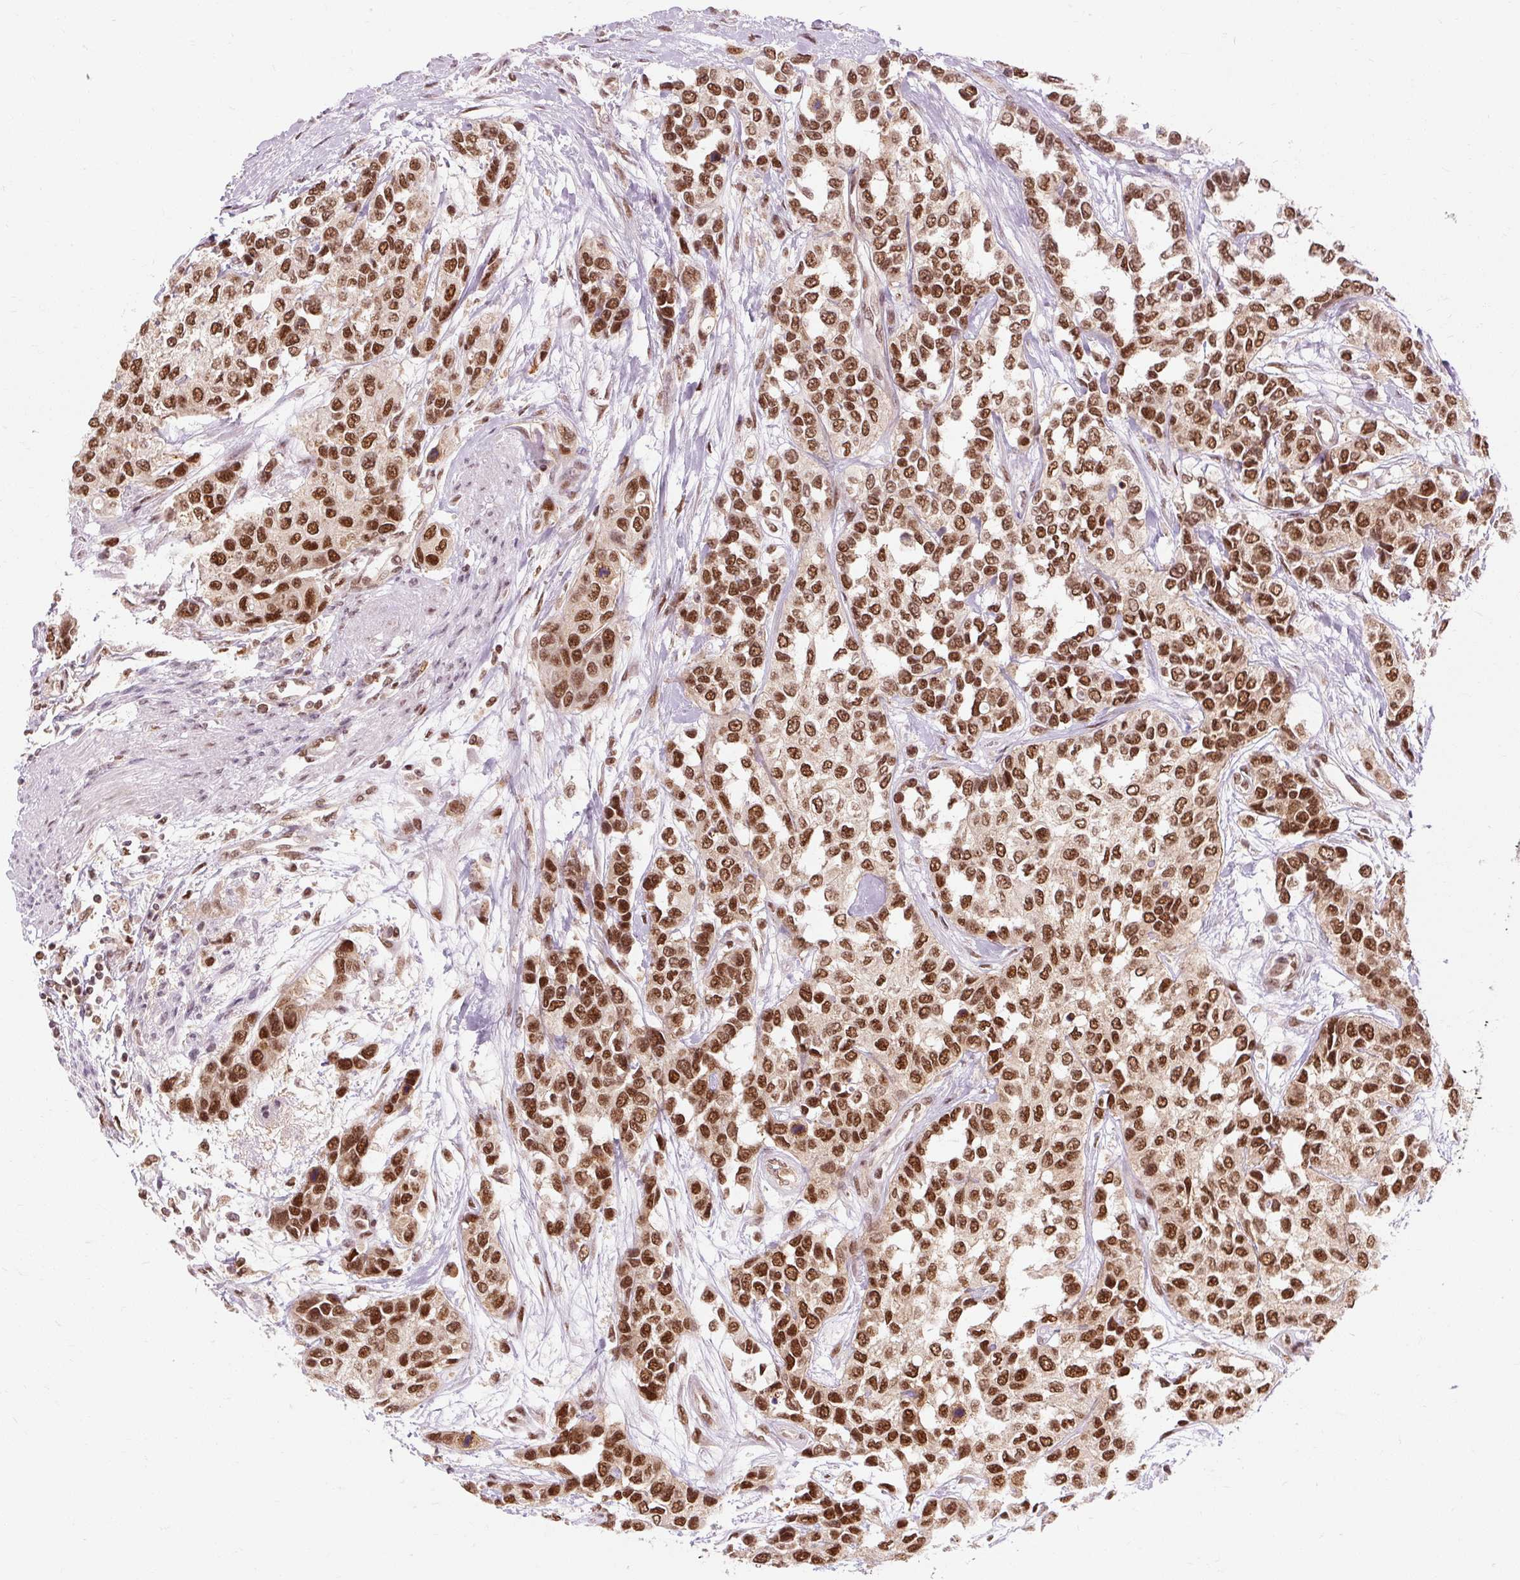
{"staining": {"intensity": "strong", "quantity": ">75%", "location": "nuclear"}, "tissue": "urothelial cancer", "cell_type": "Tumor cells", "image_type": "cancer", "snomed": [{"axis": "morphology", "description": "Normal tissue, NOS"}, {"axis": "morphology", "description": "Urothelial carcinoma, High grade"}, {"axis": "topography", "description": "Vascular tissue"}, {"axis": "topography", "description": "Urinary bladder"}], "caption": "Urothelial cancer stained with a brown dye shows strong nuclear positive staining in about >75% of tumor cells.", "gene": "CSTF1", "patient": {"sex": "female", "age": 56}}